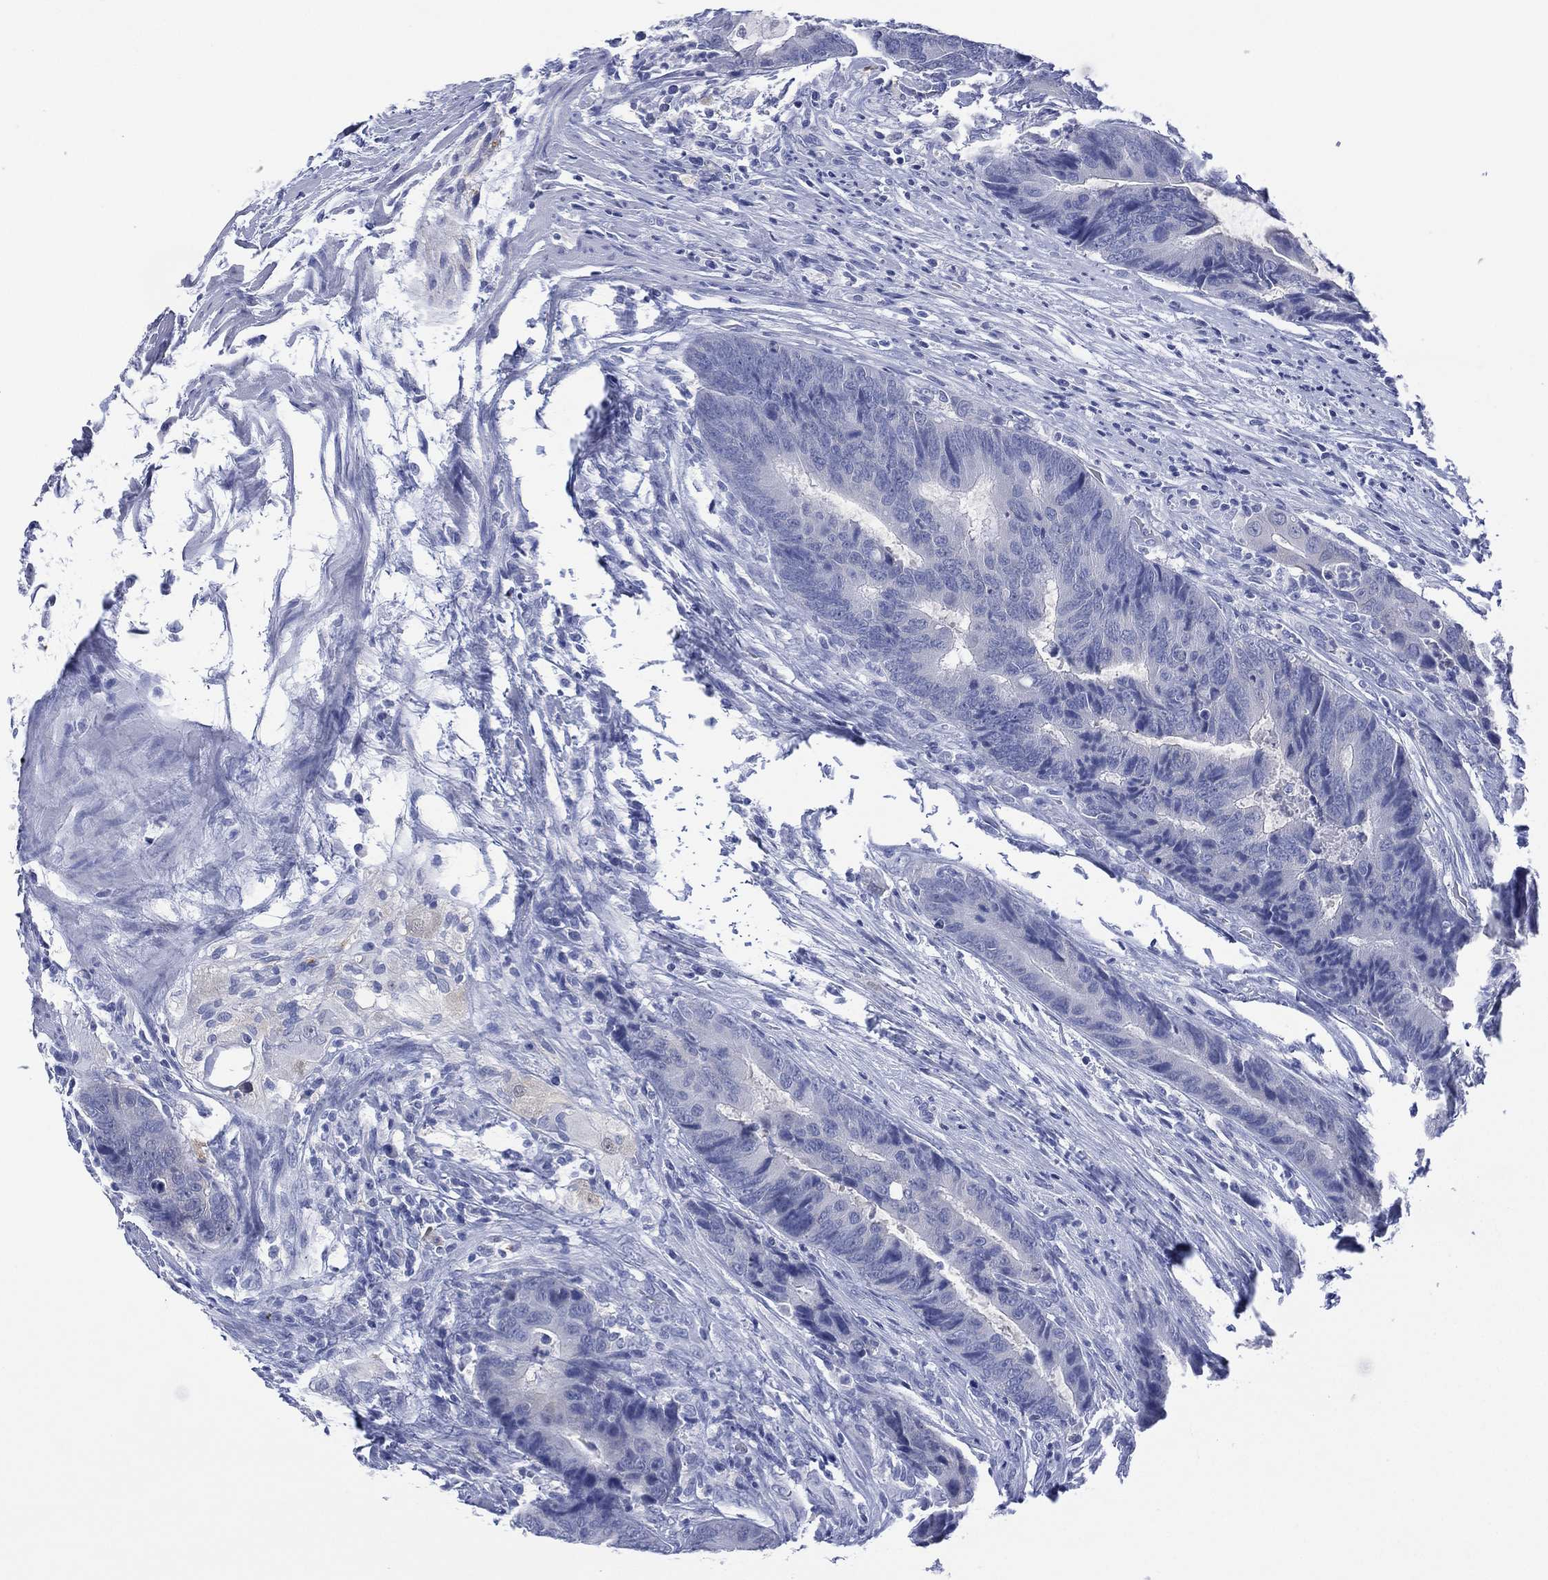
{"staining": {"intensity": "negative", "quantity": "none", "location": "none"}, "tissue": "colorectal cancer", "cell_type": "Tumor cells", "image_type": "cancer", "snomed": [{"axis": "morphology", "description": "Adenocarcinoma, NOS"}, {"axis": "topography", "description": "Colon"}], "caption": "The photomicrograph displays no significant positivity in tumor cells of colorectal cancer. The staining was performed using DAB to visualize the protein expression in brown, while the nuclei were stained in blue with hematoxylin (Magnification: 20x).", "gene": "DSG1", "patient": {"sex": "female", "age": 56}}